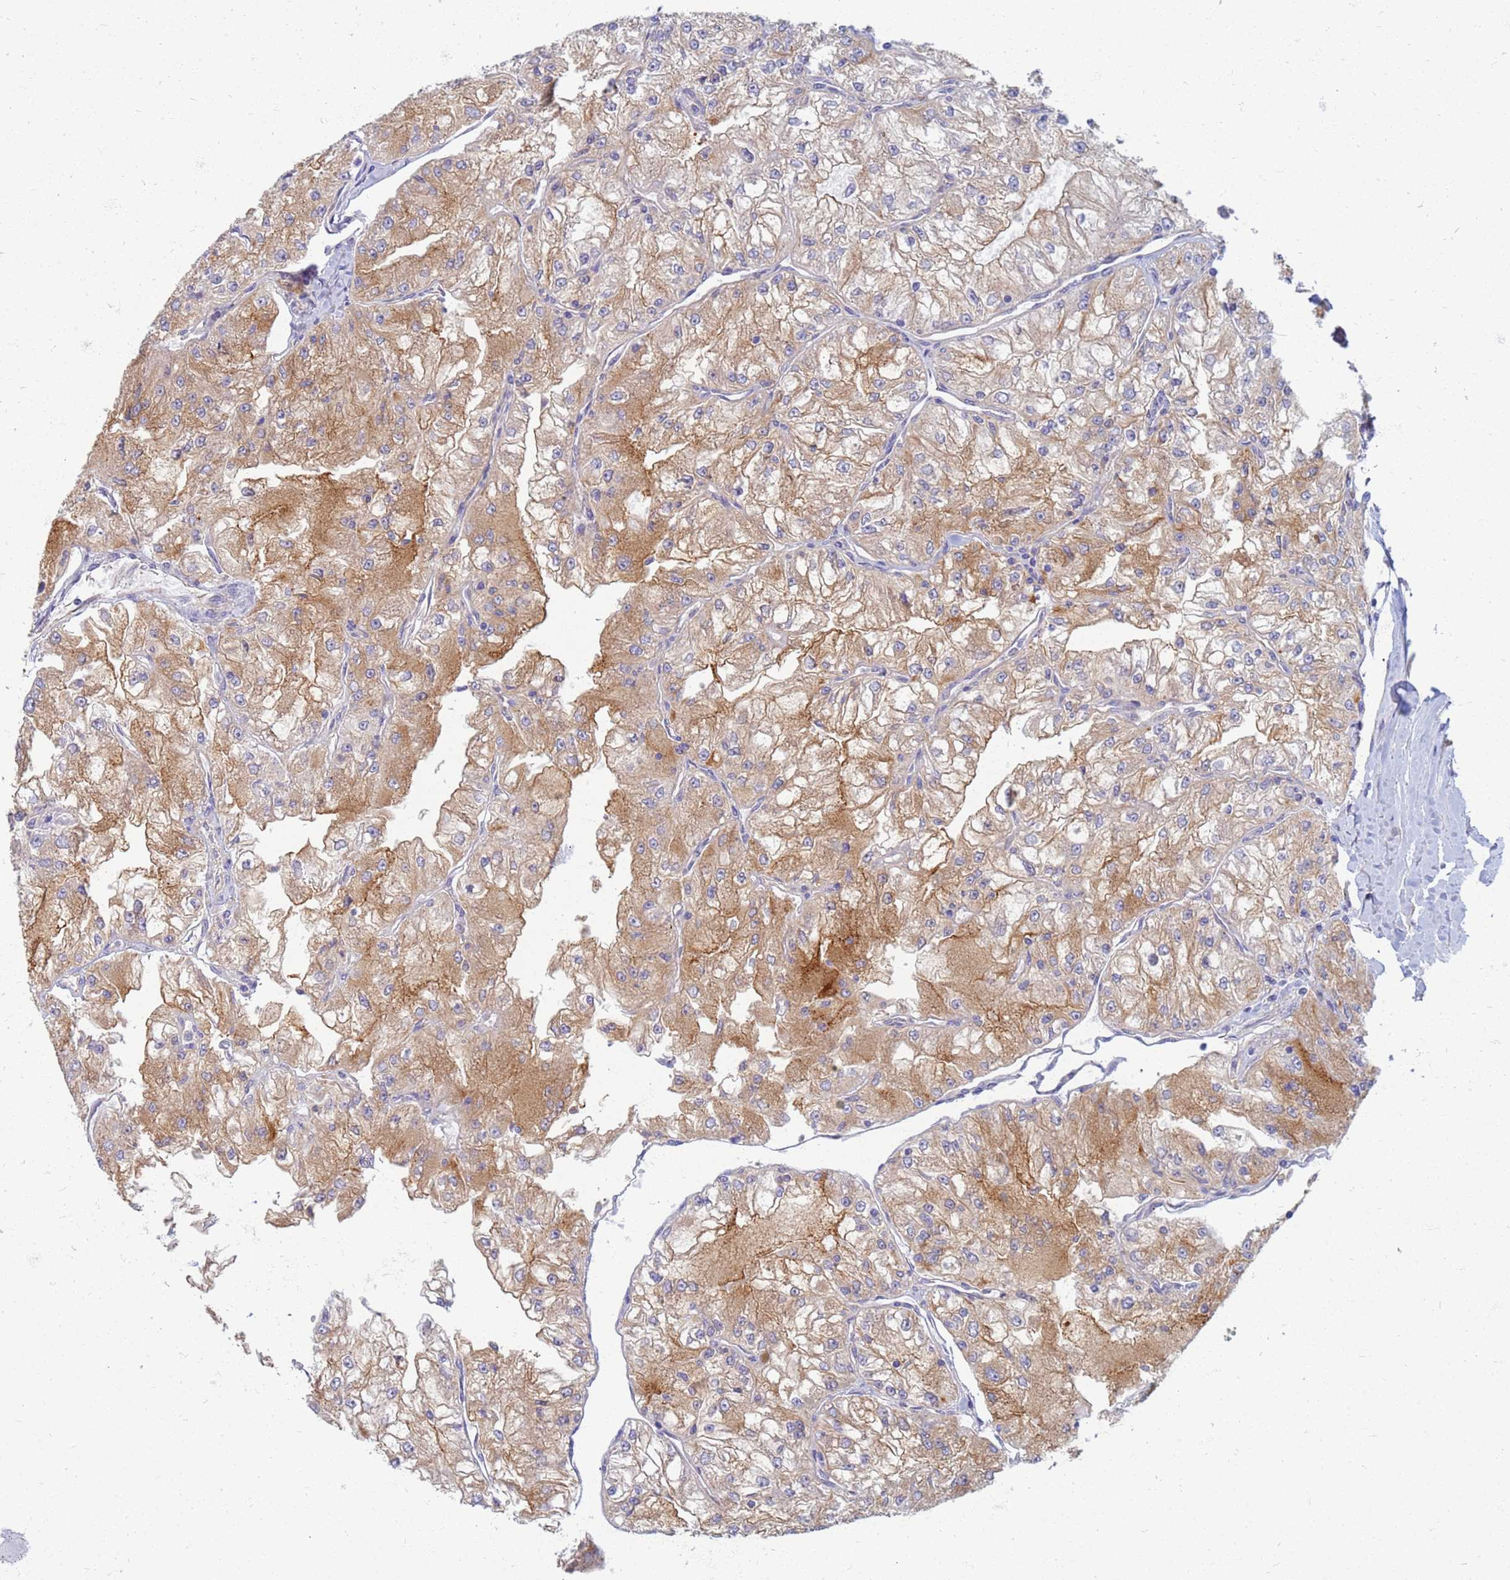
{"staining": {"intensity": "moderate", "quantity": ">75%", "location": "cytoplasmic/membranous"}, "tissue": "renal cancer", "cell_type": "Tumor cells", "image_type": "cancer", "snomed": [{"axis": "morphology", "description": "Adenocarcinoma, NOS"}, {"axis": "topography", "description": "Kidney"}], "caption": "Brown immunohistochemical staining in renal cancer shows moderate cytoplasmic/membranous positivity in approximately >75% of tumor cells.", "gene": "EEA1", "patient": {"sex": "female", "age": 72}}